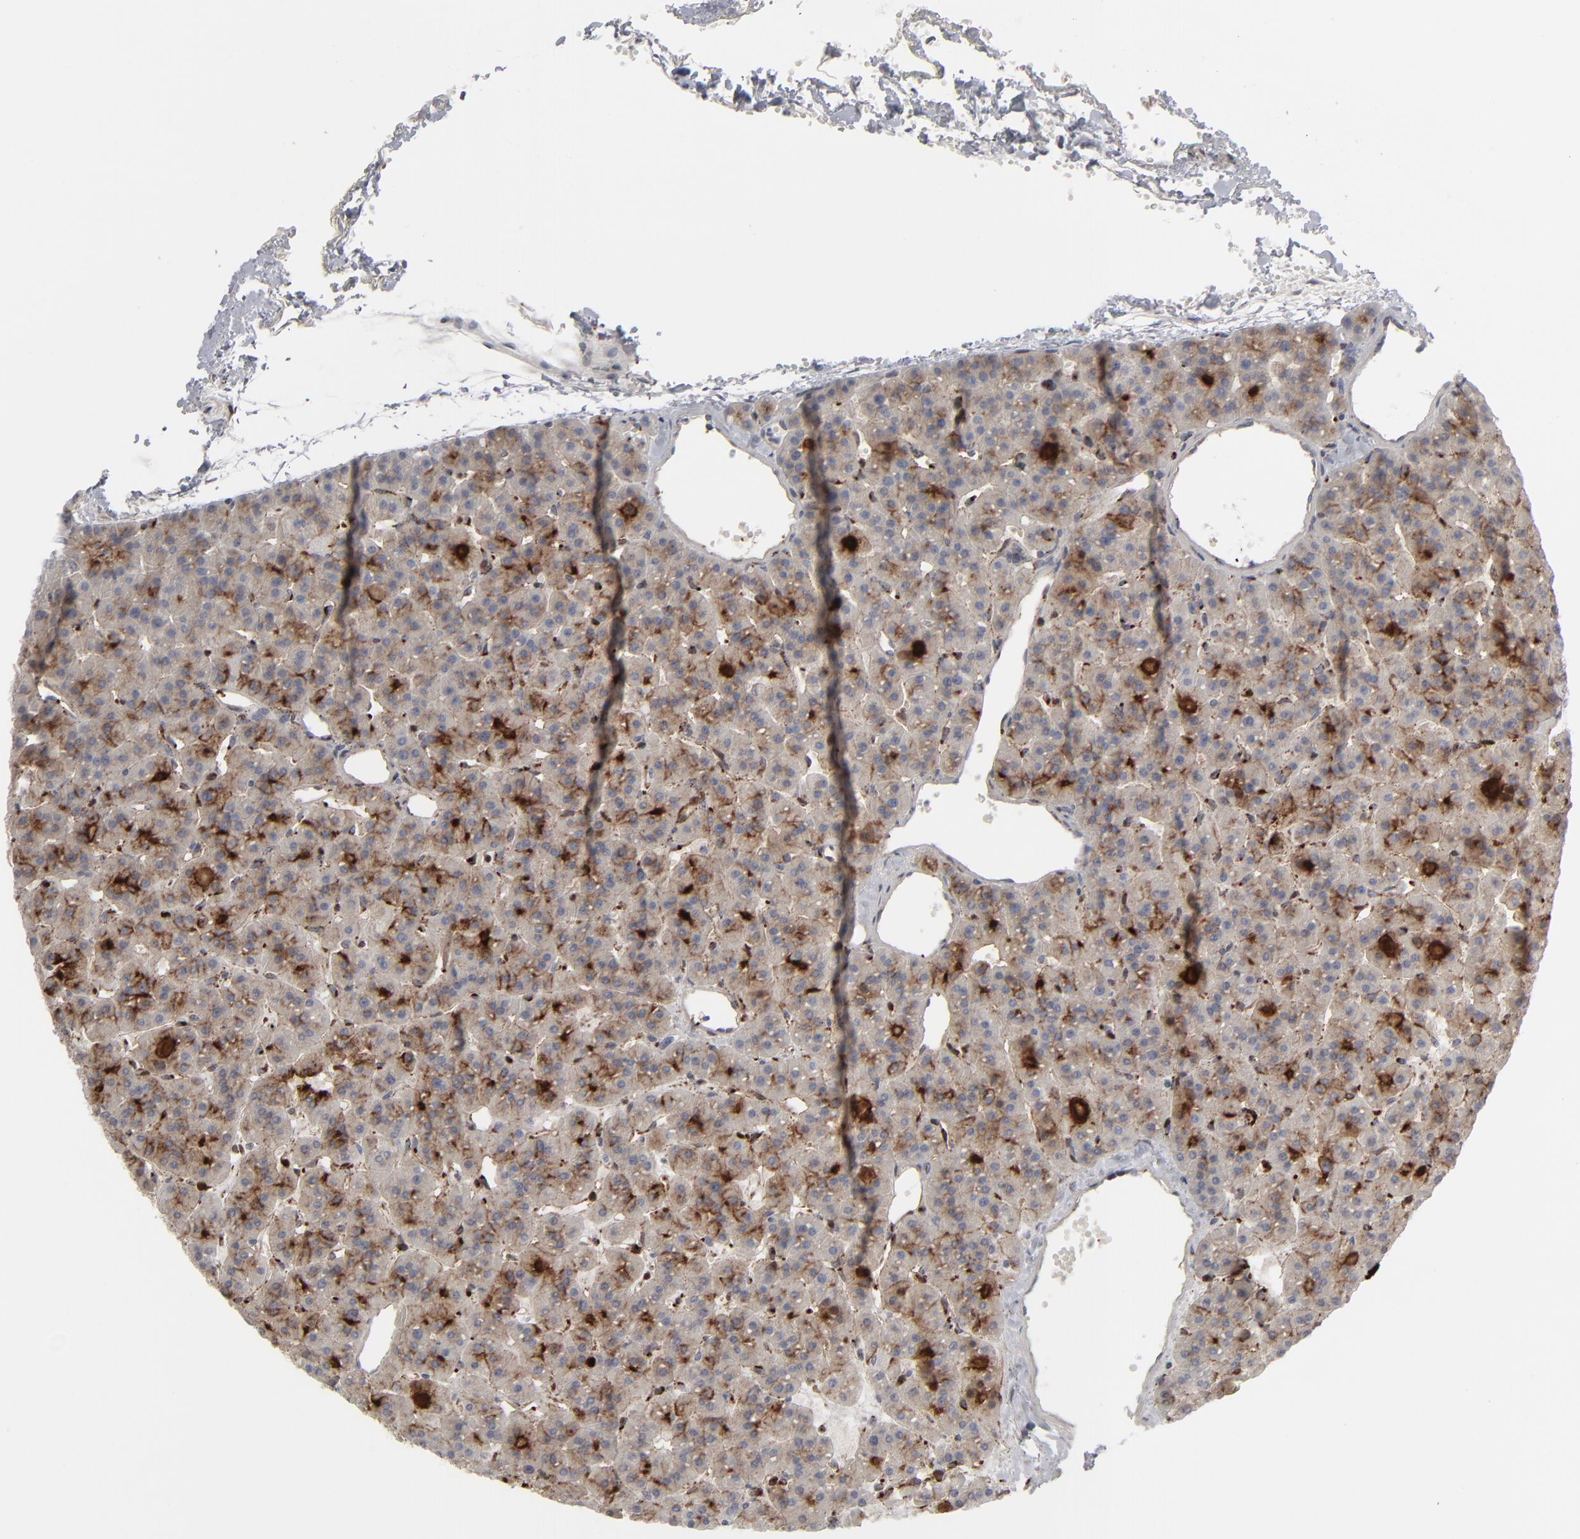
{"staining": {"intensity": "moderate", "quantity": ">75%", "location": "cytoplasmic/membranous"}, "tissue": "parathyroid gland", "cell_type": "Glandular cells", "image_type": "normal", "snomed": [{"axis": "morphology", "description": "Normal tissue, NOS"}, {"axis": "topography", "description": "Parathyroid gland"}], "caption": "Protein analysis of unremarkable parathyroid gland shows moderate cytoplasmic/membranous staining in approximately >75% of glandular cells. (DAB = brown stain, brightfield microscopy at high magnification).", "gene": "SPARC", "patient": {"sex": "female", "age": 76}}